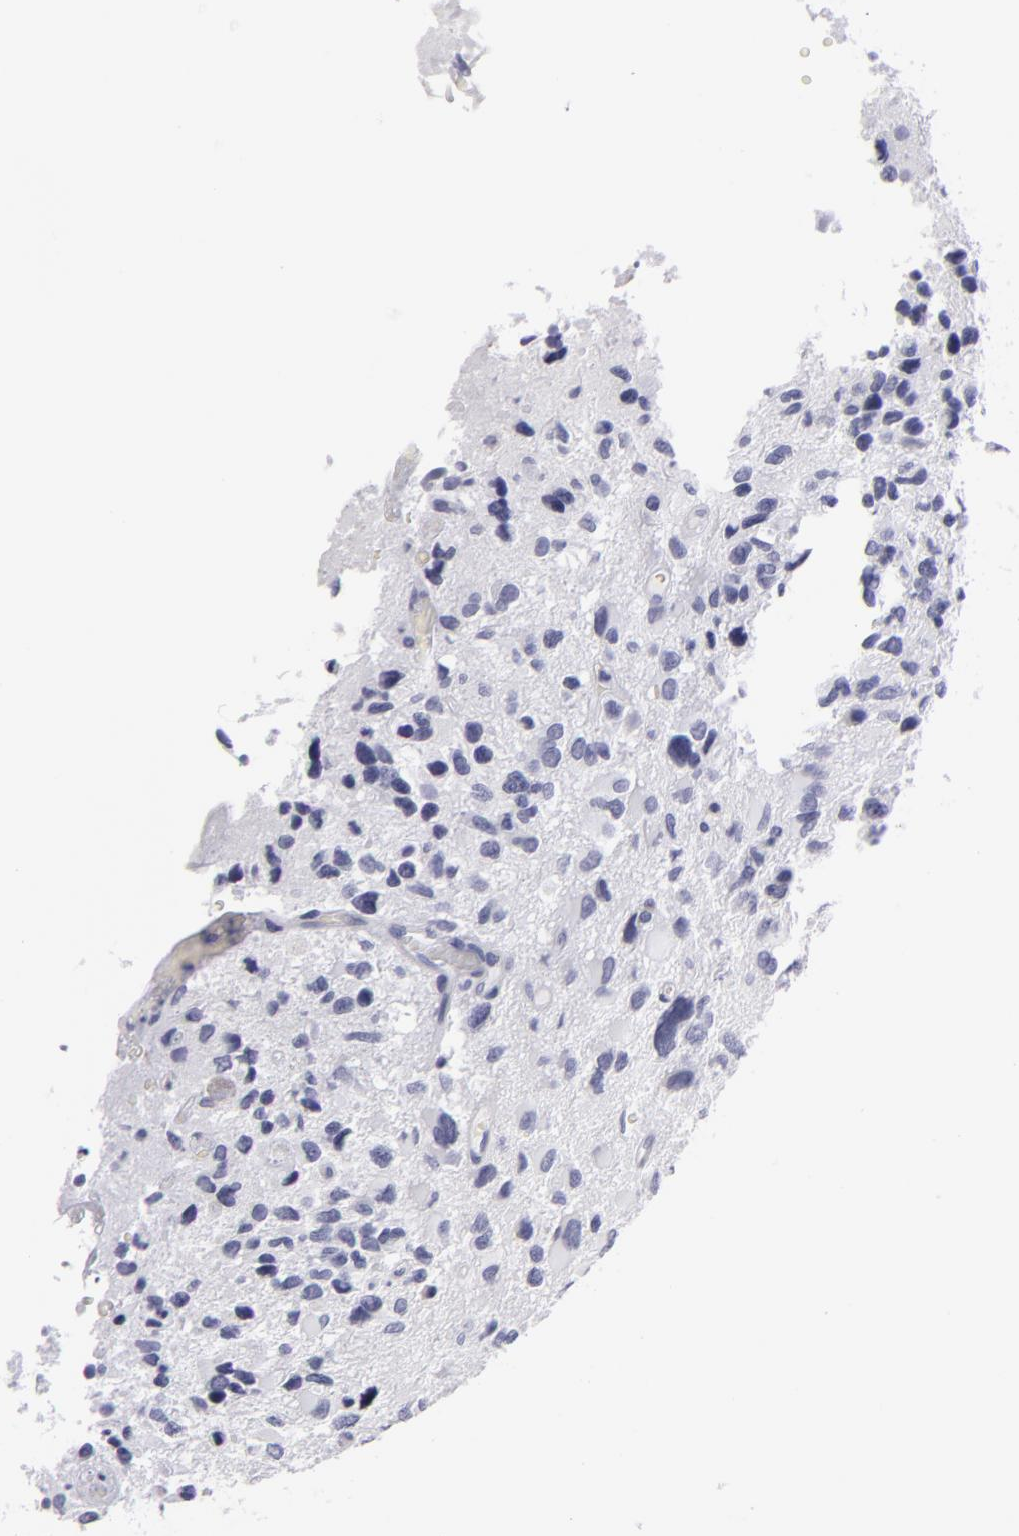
{"staining": {"intensity": "negative", "quantity": "none", "location": "none"}, "tissue": "glioma", "cell_type": "Tumor cells", "image_type": "cancer", "snomed": [{"axis": "morphology", "description": "Glioma, malignant, High grade"}, {"axis": "topography", "description": "Brain"}], "caption": "Tumor cells show no significant expression in malignant high-grade glioma.", "gene": "VIL1", "patient": {"sex": "male", "age": 69}}